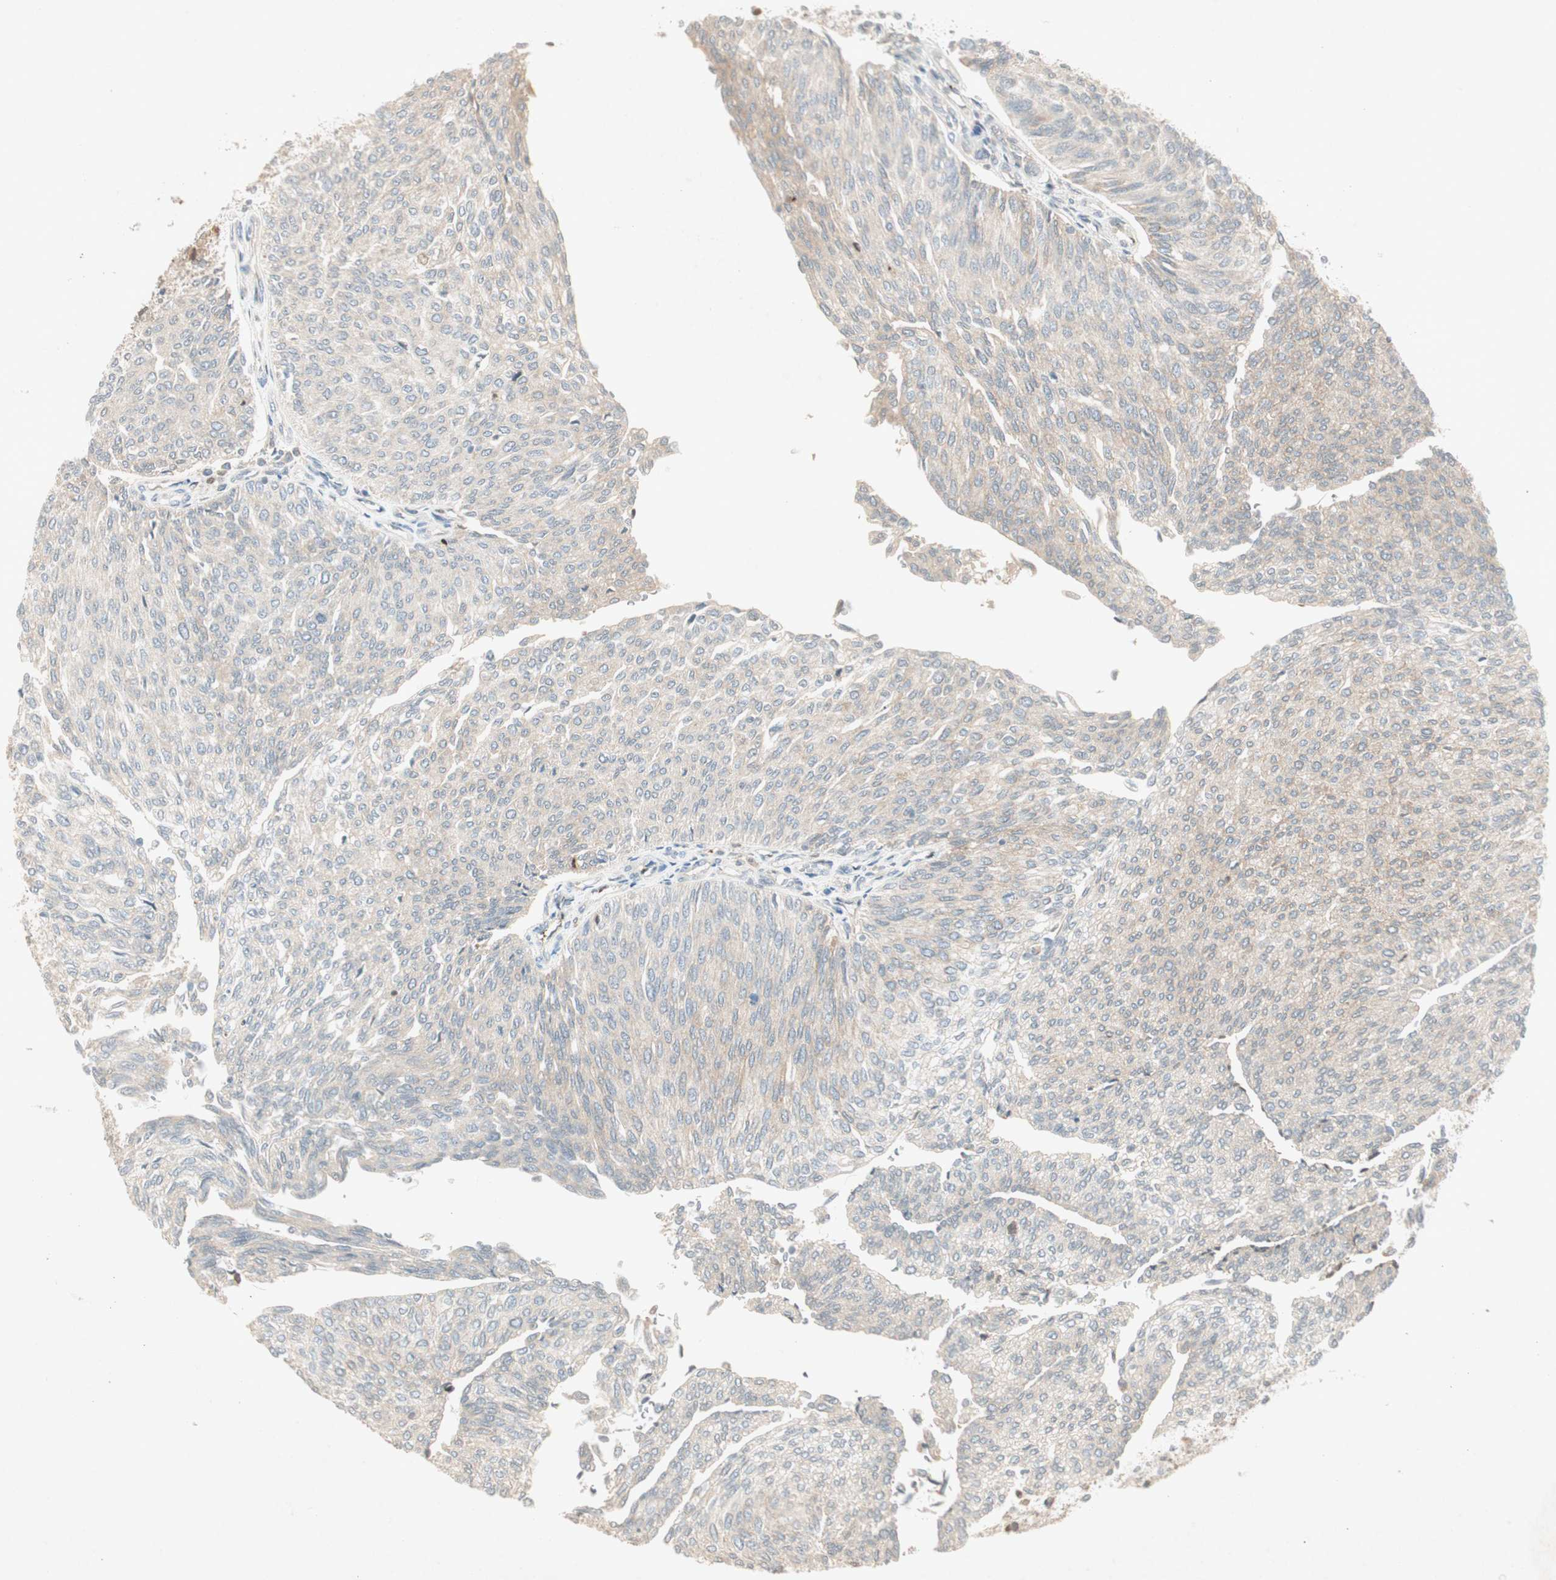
{"staining": {"intensity": "negative", "quantity": "none", "location": "none"}, "tissue": "urothelial cancer", "cell_type": "Tumor cells", "image_type": "cancer", "snomed": [{"axis": "morphology", "description": "Urothelial carcinoma, Low grade"}, {"axis": "topography", "description": "Urinary bladder"}], "caption": "Image shows no significant protein staining in tumor cells of urothelial cancer.", "gene": "RNGTT", "patient": {"sex": "female", "age": 79}}